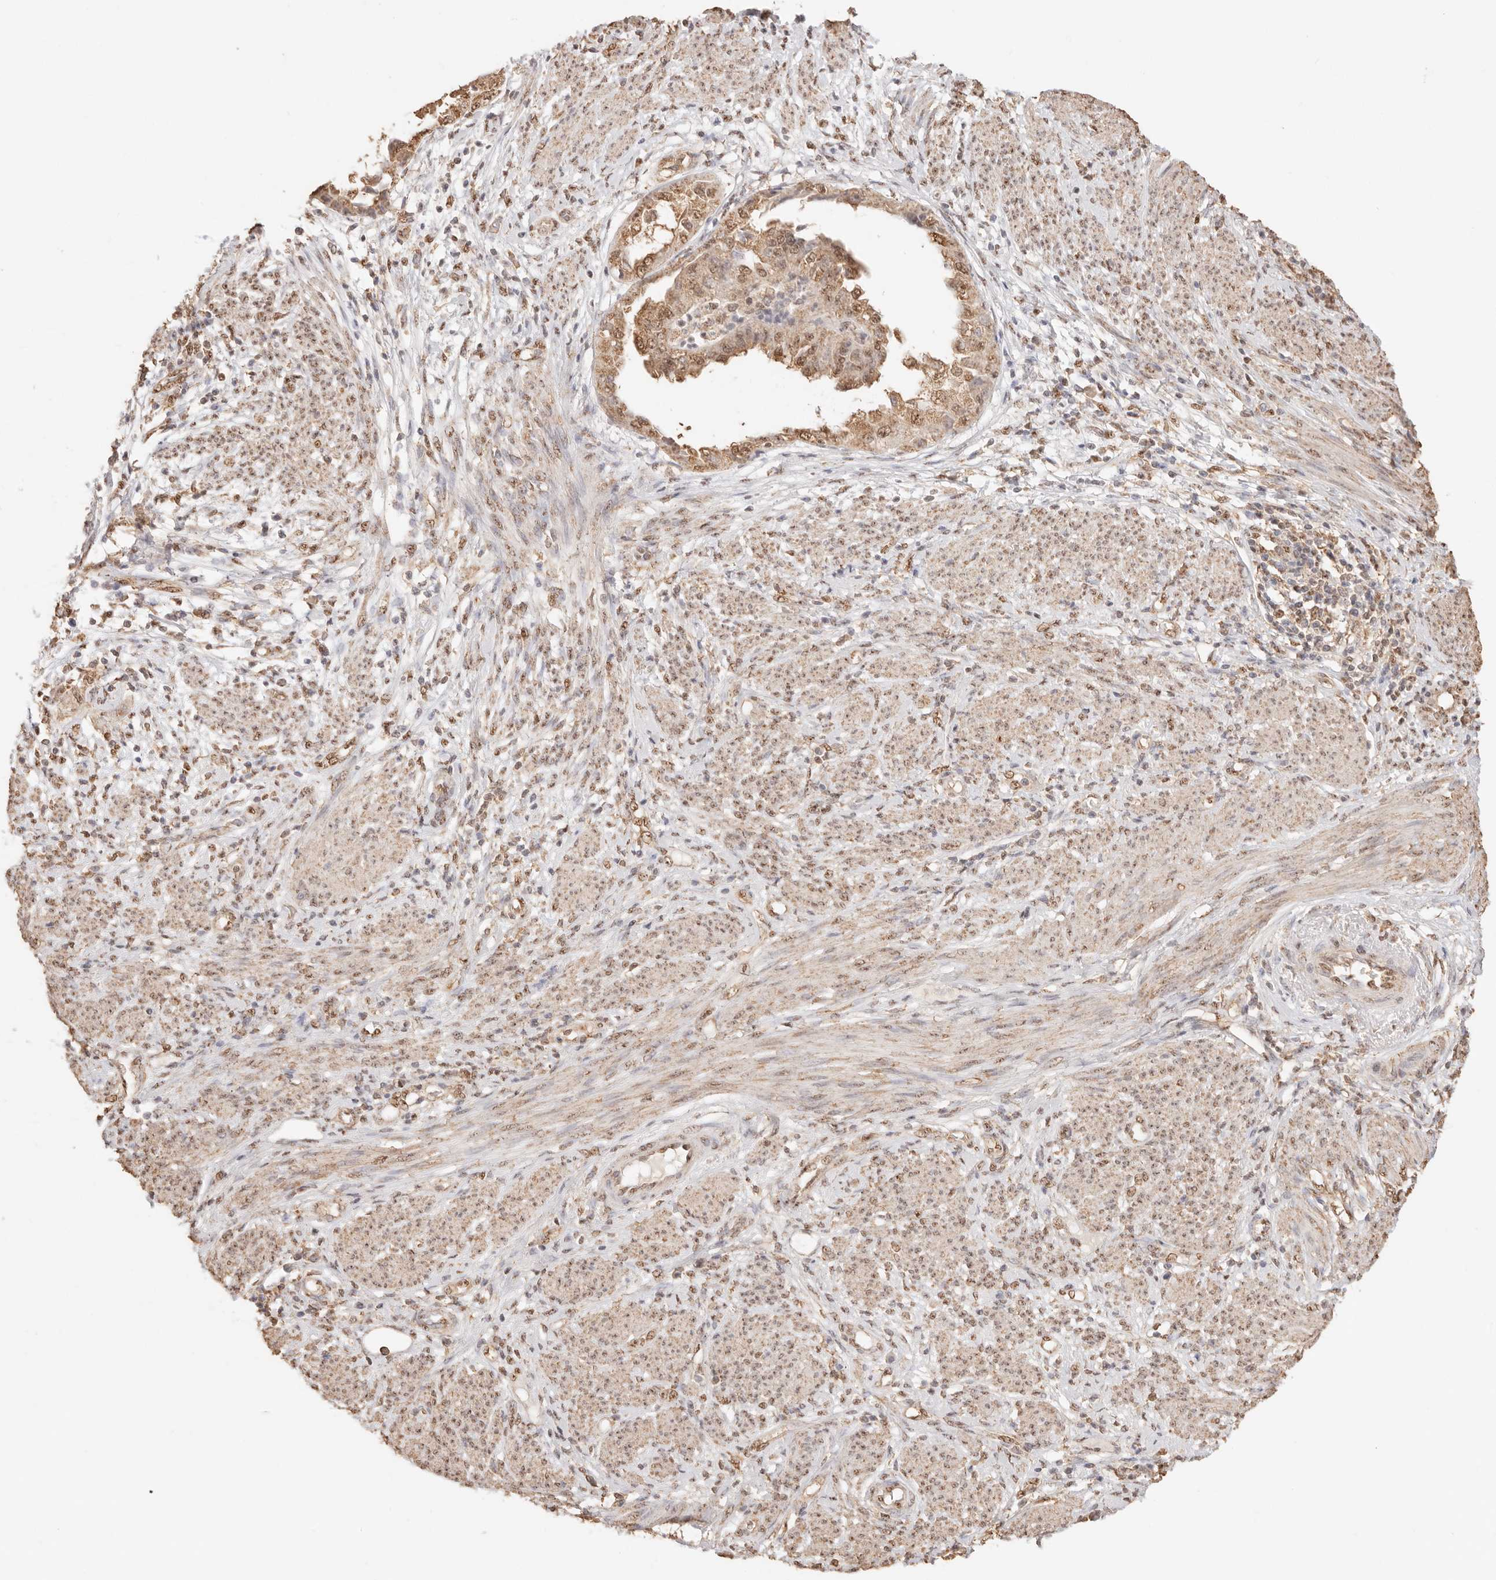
{"staining": {"intensity": "moderate", "quantity": ">75%", "location": "cytoplasmic/membranous,nuclear"}, "tissue": "endometrial cancer", "cell_type": "Tumor cells", "image_type": "cancer", "snomed": [{"axis": "morphology", "description": "Adenocarcinoma, NOS"}, {"axis": "topography", "description": "Endometrium"}], "caption": "This image exhibits immunohistochemistry (IHC) staining of adenocarcinoma (endometrial), with medium moderate cytoplasmic/membranous and nuclear positivity in about >75% of tumor cells.", "gene": "IL1R2", "patient": {"sex": "female", "age": 85}}